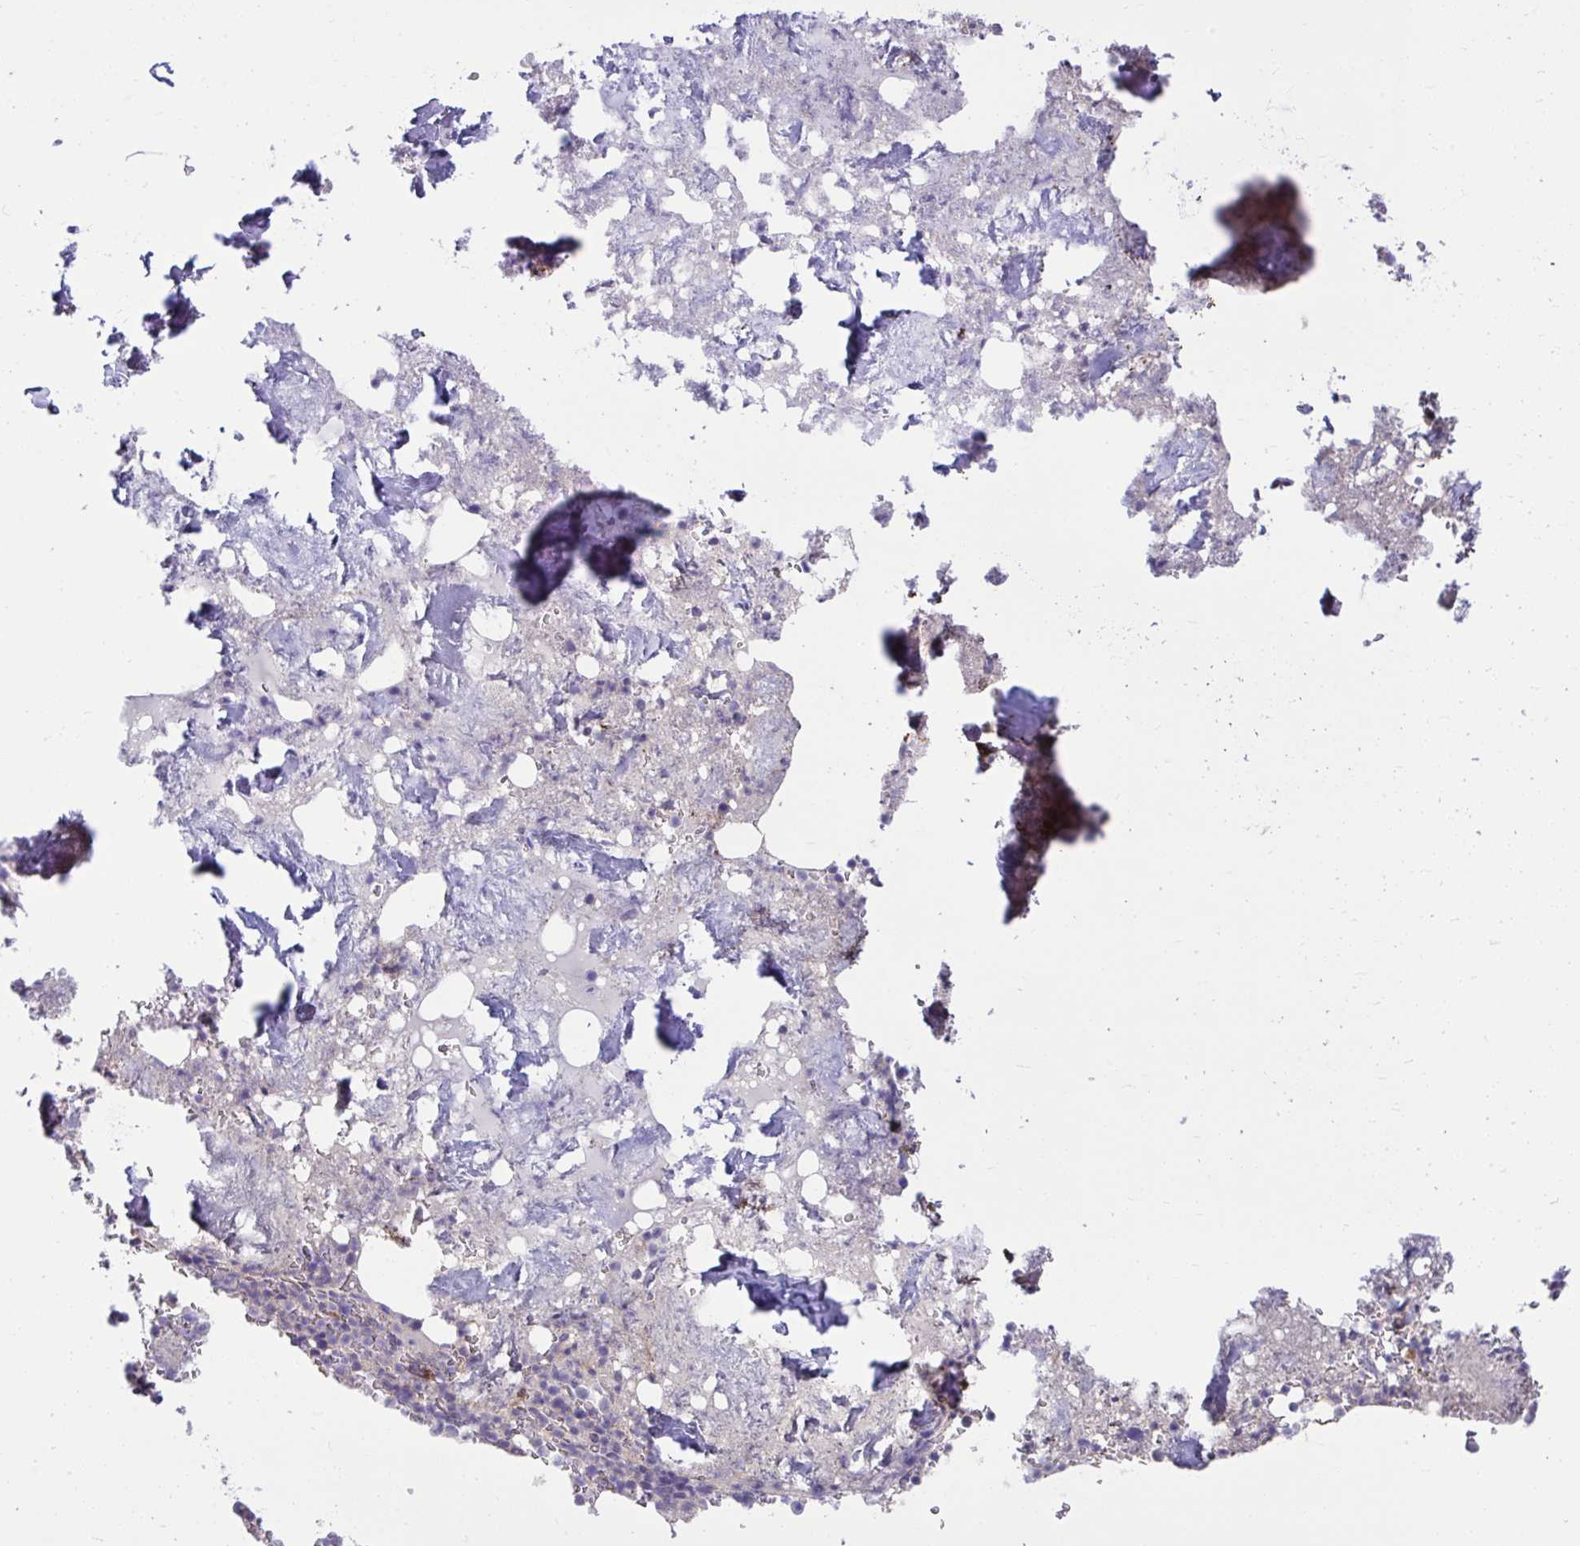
{"staining": {"intensity": "strong", "quantity": "<25%", "location": "cytoplasmic/membranous"}, "tissue": "bone marrow", "cell_type": "Hematopoietic cells", "image_type": "normal", "snomed": [{"axis": "morphology", "description": "Normal tissue, NOS"}, {"axis": "topography", "description": "Bone marrow"}], "caption": "Unremarkable bone marrow exhibits strong cytoplasmic/membranous expression in approximately <25% of hematopoietic cells, visualized by immunohistochemistry. The staining was performed using DAB (3,3'-diaminobenzidine) to visualize the protein expression in brown, while the nuclei were stained in blue with hematoxylin (Magnification: 20x).", "gene": "PIGZ", "patient": {"sex": "female", "age": 42}}